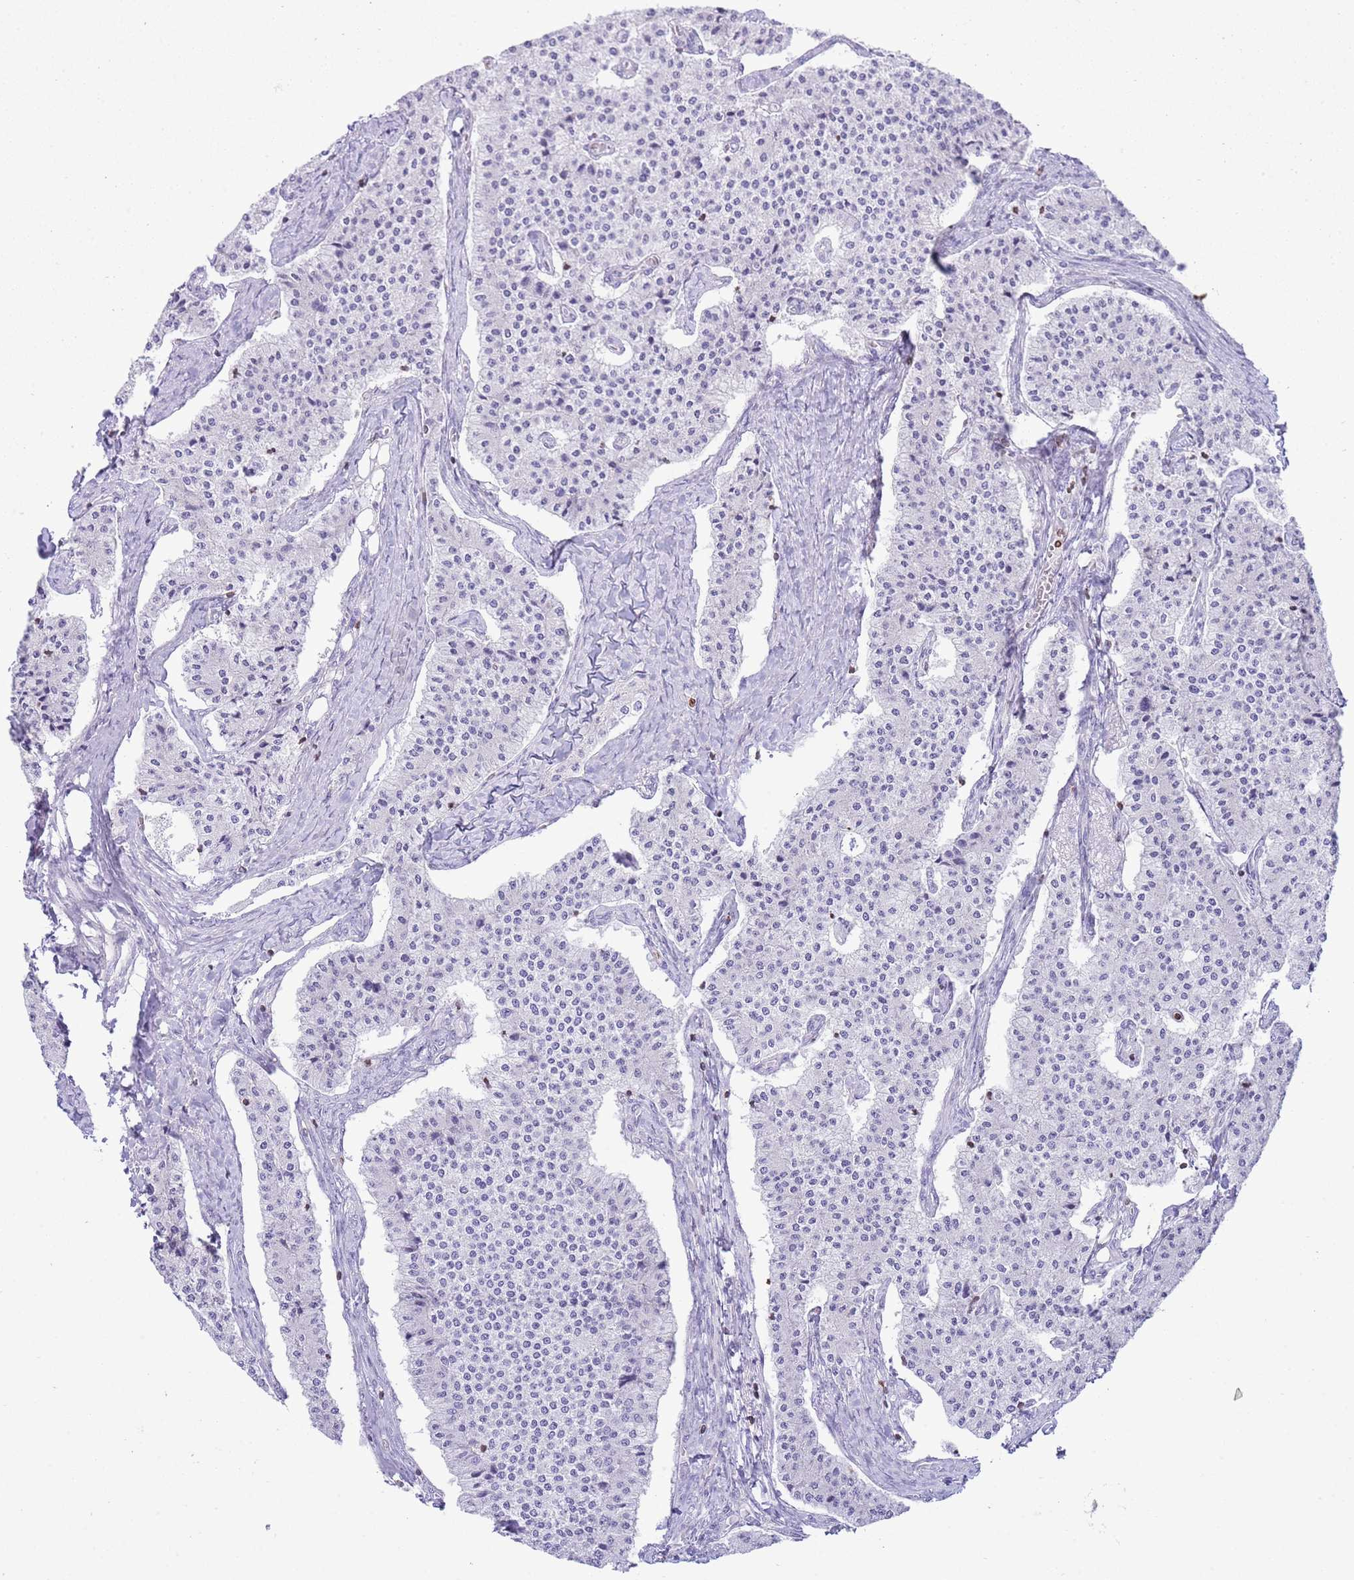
{"staining": {"intensity": "negative", "quantity": "none", "location": "none"}, "tissue": "carcinoid", "cell_type": "Tumor cells", "image_type": "cancer", "snomed": [{"axis": "morphology", "description": "Carcinoid, malignant, NOS"}, {"axis": "topography", "description": "Colon"}], "caption": "High magnification brightfield microscopy of malignant carcinoid stained with DAB (3,3'-diaminobenzidine) (brown) and counterstained with hematoxylin (blue): tumor cells show no significant positivity.", "gene": "LBR", "patient": {"sex": "female", "age": 52}}